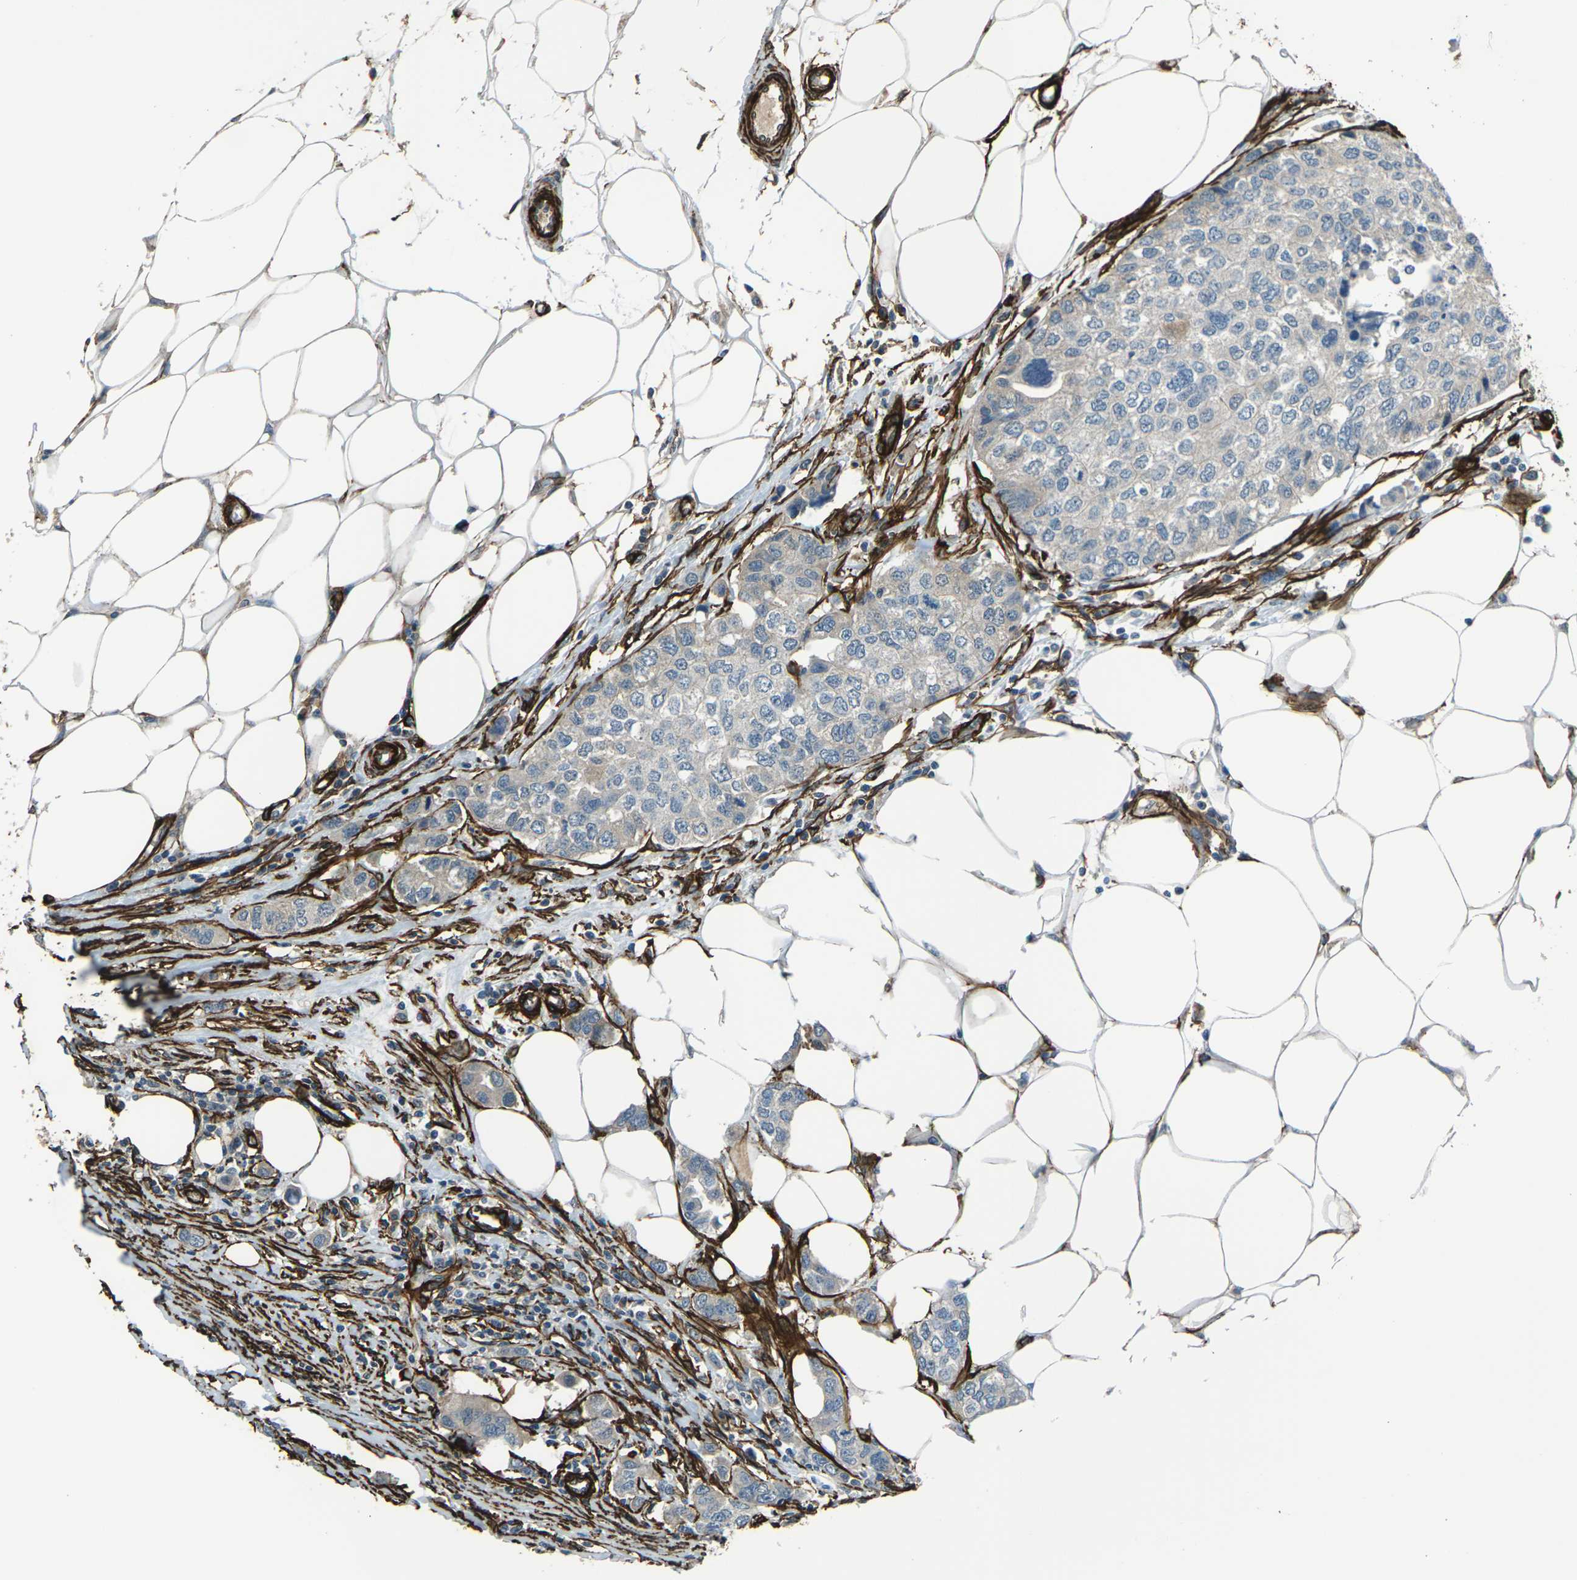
{"staining": {"intensity": "negative", "quantity": "none", "location": "none"}, "tissue": "breast cancer", "cell_type": "Tumor cells", "image_type": "cancer", "snomed": [{"axis": "morphology", "description": "Duct carcinoma"}, {"axis": "topography", "description": "Breast"}], "caption": "The histopathology image shows no significant positivity in tumor cells of breast intraductal carcinoma.", "gene": "GRAMD1C", "patient": {"sex": "female", "age": 50}}